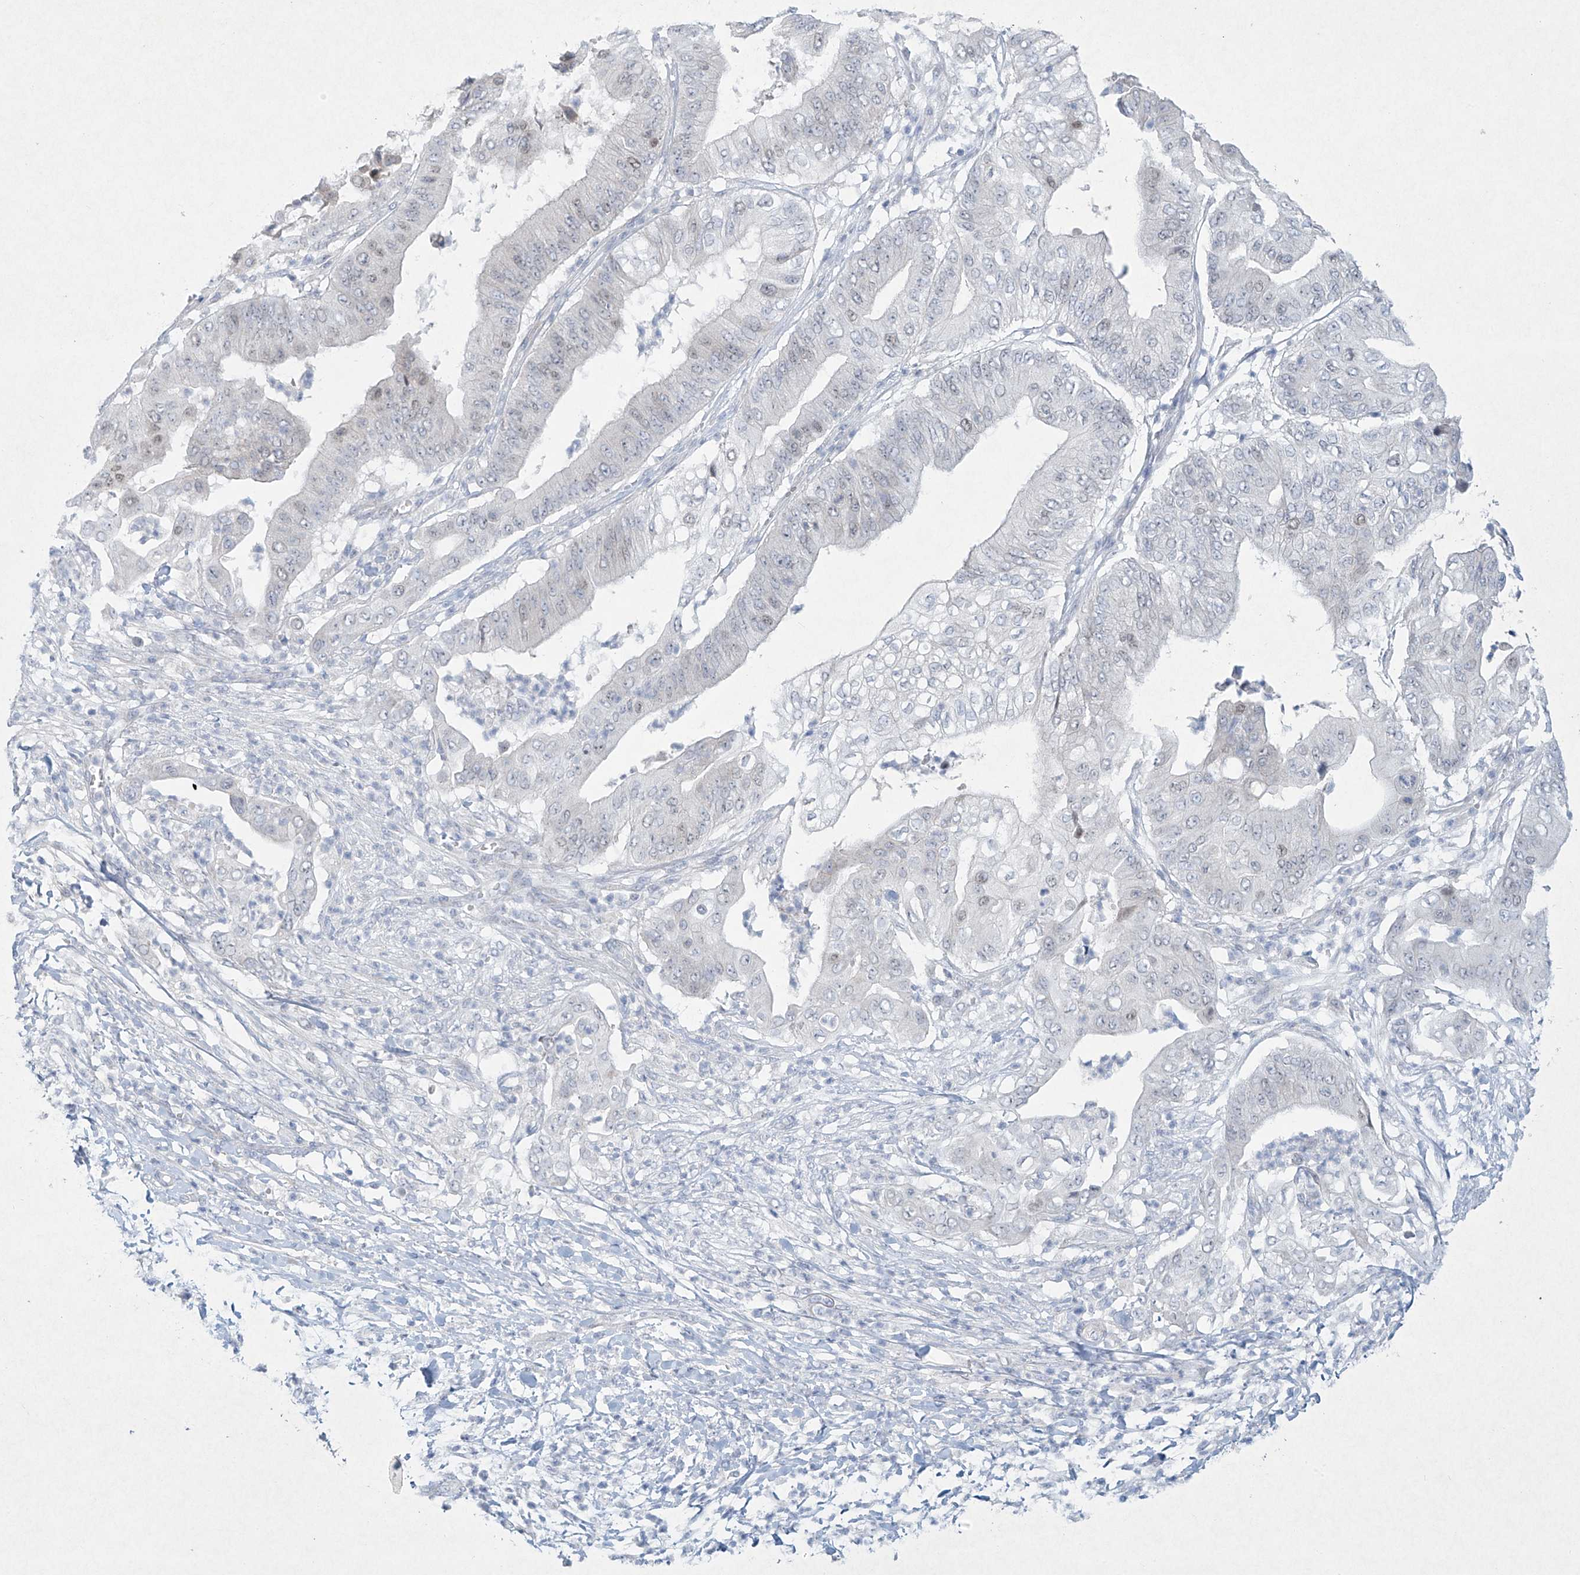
{"staining": {"intensity": "negative", "quantity": "none", "location": "none"}, "tissue": "pancreatic cancer", "cell_type": "Tumor cells", "image_type": "cancer", "snomed": [{"axis": "morphology", "description": "Adenocarcinoma, NOS"}, {"axis": "topography", "description": "Pancreas"}], "caption": "Immunohistochemistry image of neoplastic tissue: human pancreatic cancer (adenocarcinoma) stained with DAB displays no significant protein expression in tumor cells. (DAB immunohistochemistry (IHC) with hematoxylin counter stain).", "gene": "PAX6", "patient": {"sex": "female", "age": 77}}